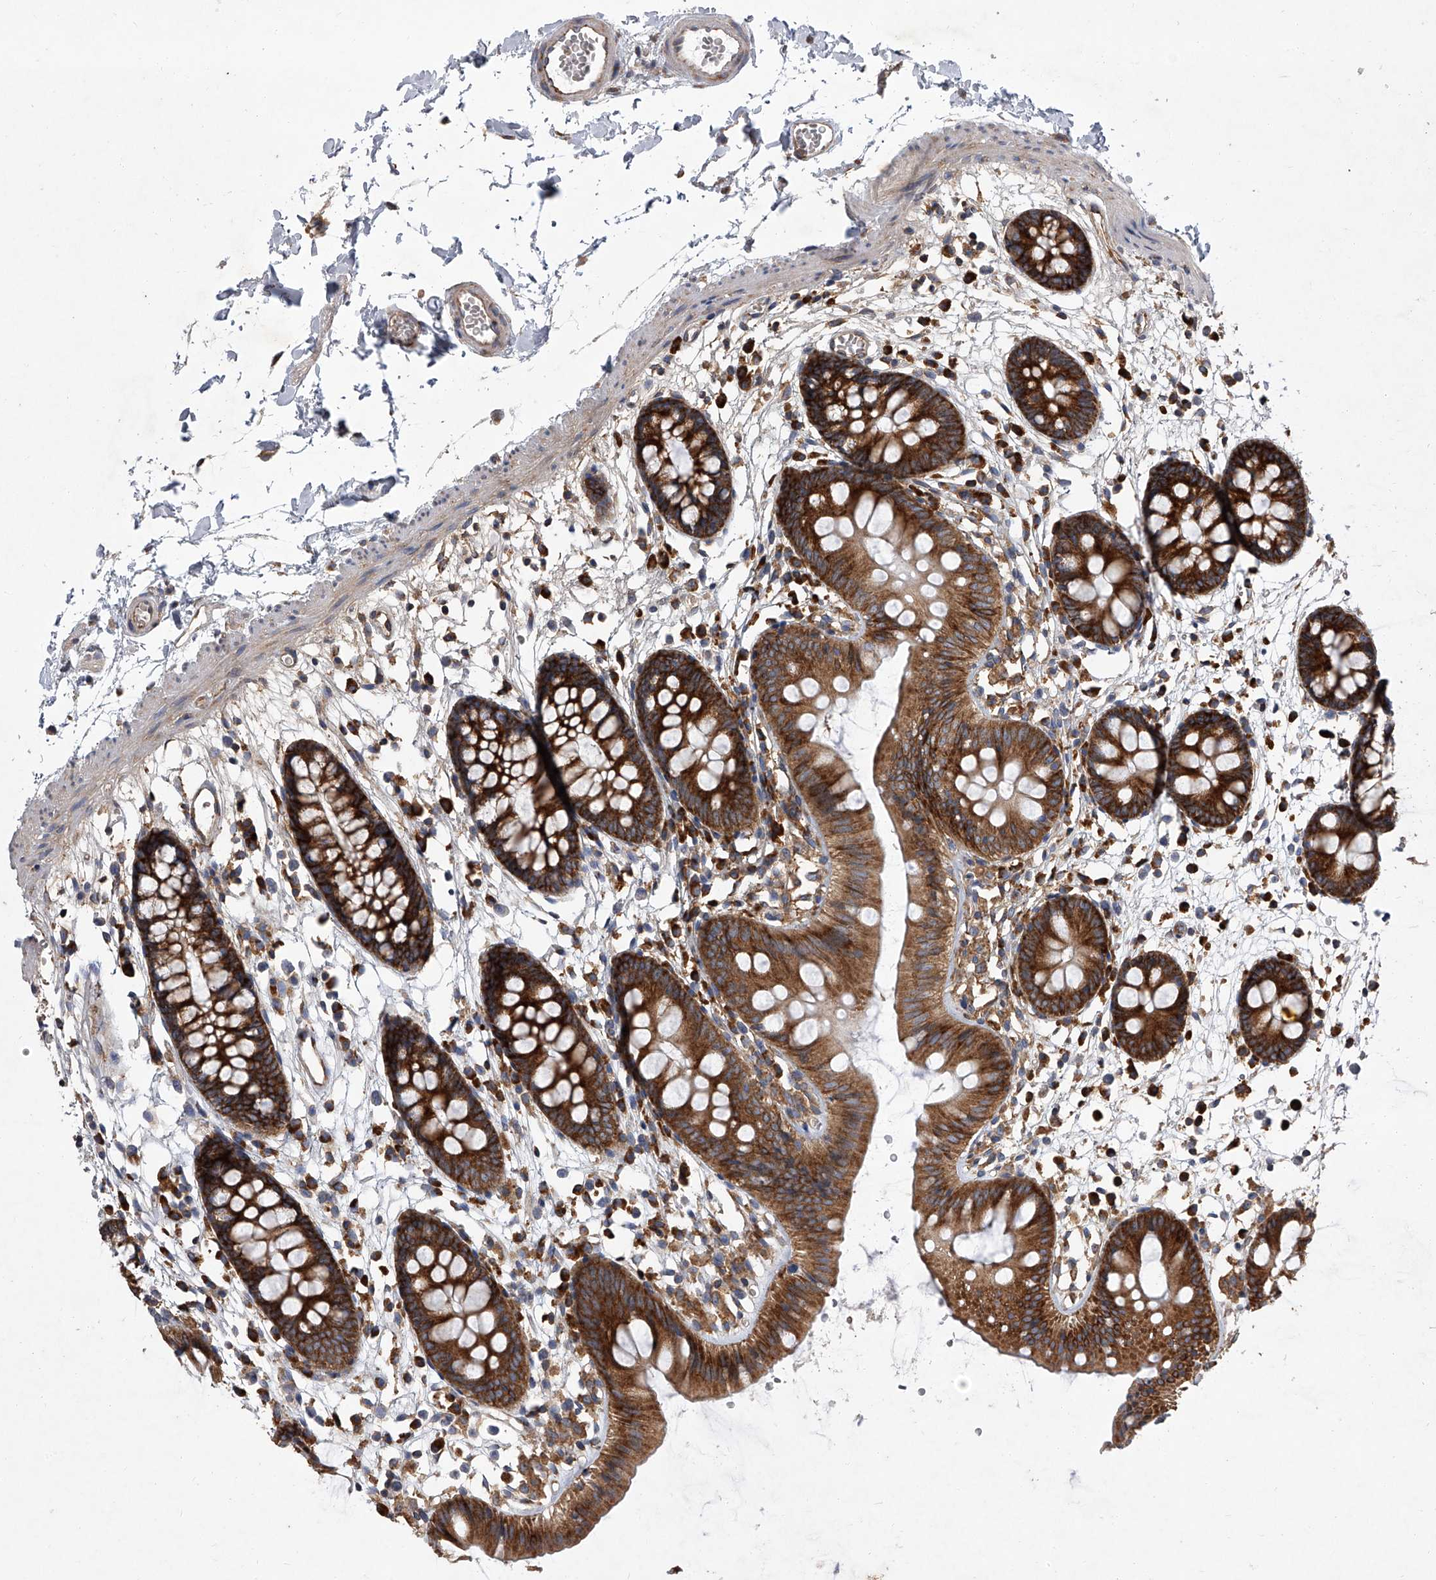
{"staining": {"intensity": "moderate", "quantity": ">75%", "location": "cytoplasmic/membranous"}, "tissue": "colon", "cell_type": "Endothelial cells", "image_type": "normal", "snomed": [{"axis": "morphology", "description": "Normal tissue, NOS"}, {"axis": "topography", "description": "Colon"}], "caption": "An IHC micrograph of benign tissue is shown. Protein staining in brown labels moderate cytoplasmic/membranous positivity in colon within endothelial cells. (DAB IHC with brightfield microscopy, high magnification).", "gene": "EIF2S2", "patient": {"sex": "male", "age": 56}}